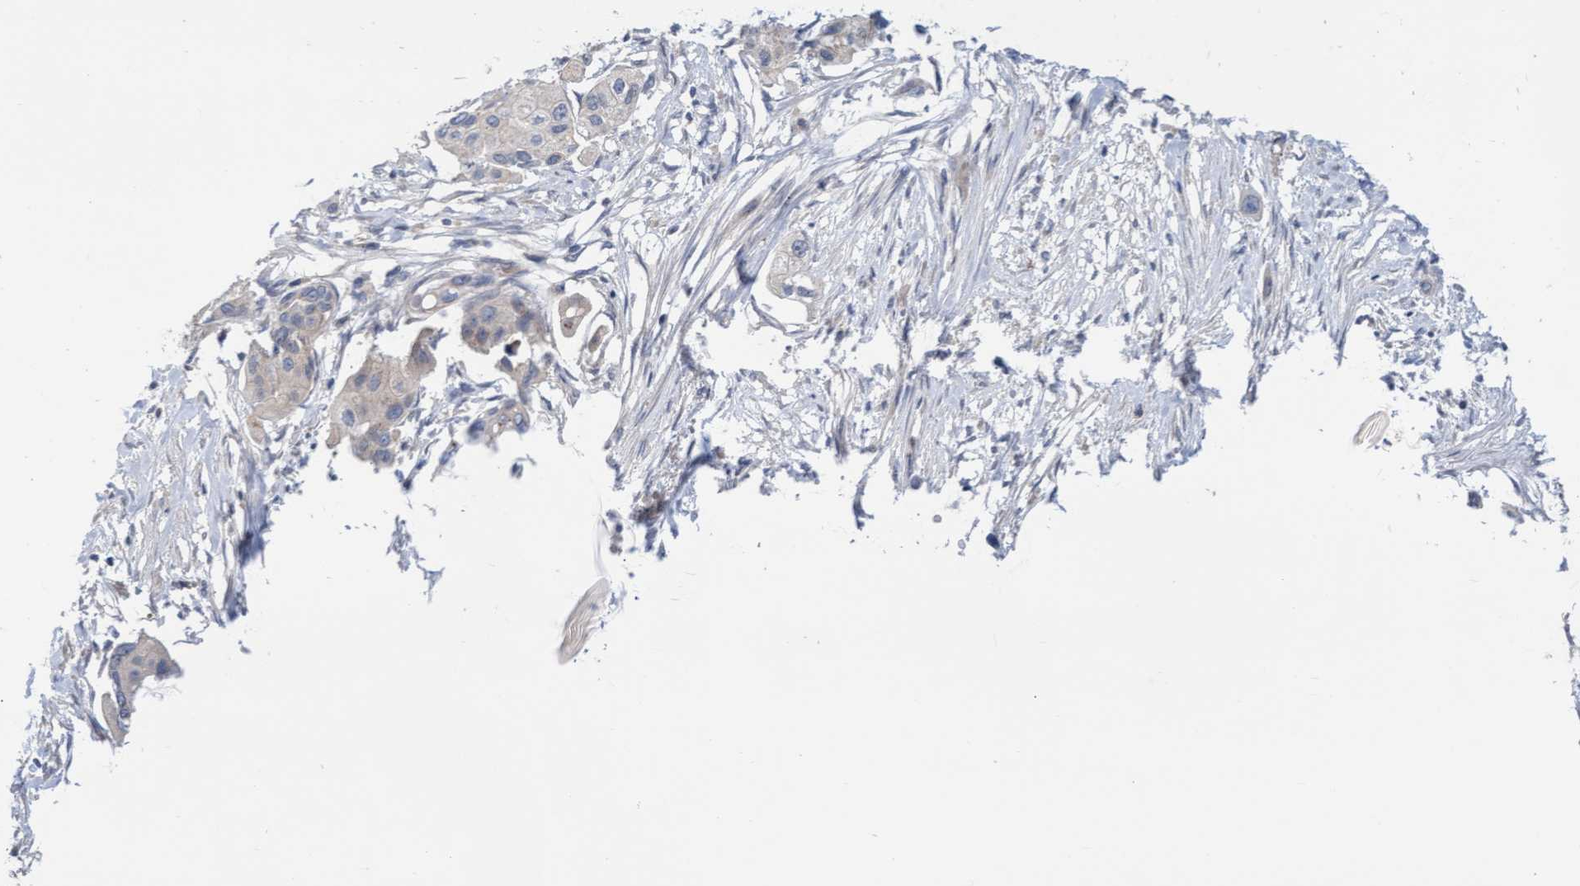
{"staining": {"intensity": "weak", "quantity": "<25%", "location": "cytoplasmic/membranous"}, "tissue": "pancreatic cancer", "cell_type": "Tumor cells", "image_type": "cancer", "snomed": [{"axis": "morphology", "description": "Adenocarcinoma, NOS"}, {"axis": "topography", "description": "Pancreas"}], "caption": "Tumor cells show no significant positivity in pancreatic cancer.", "gene": "ABCF2", "patient": {"sex": "female", "age": 60}}